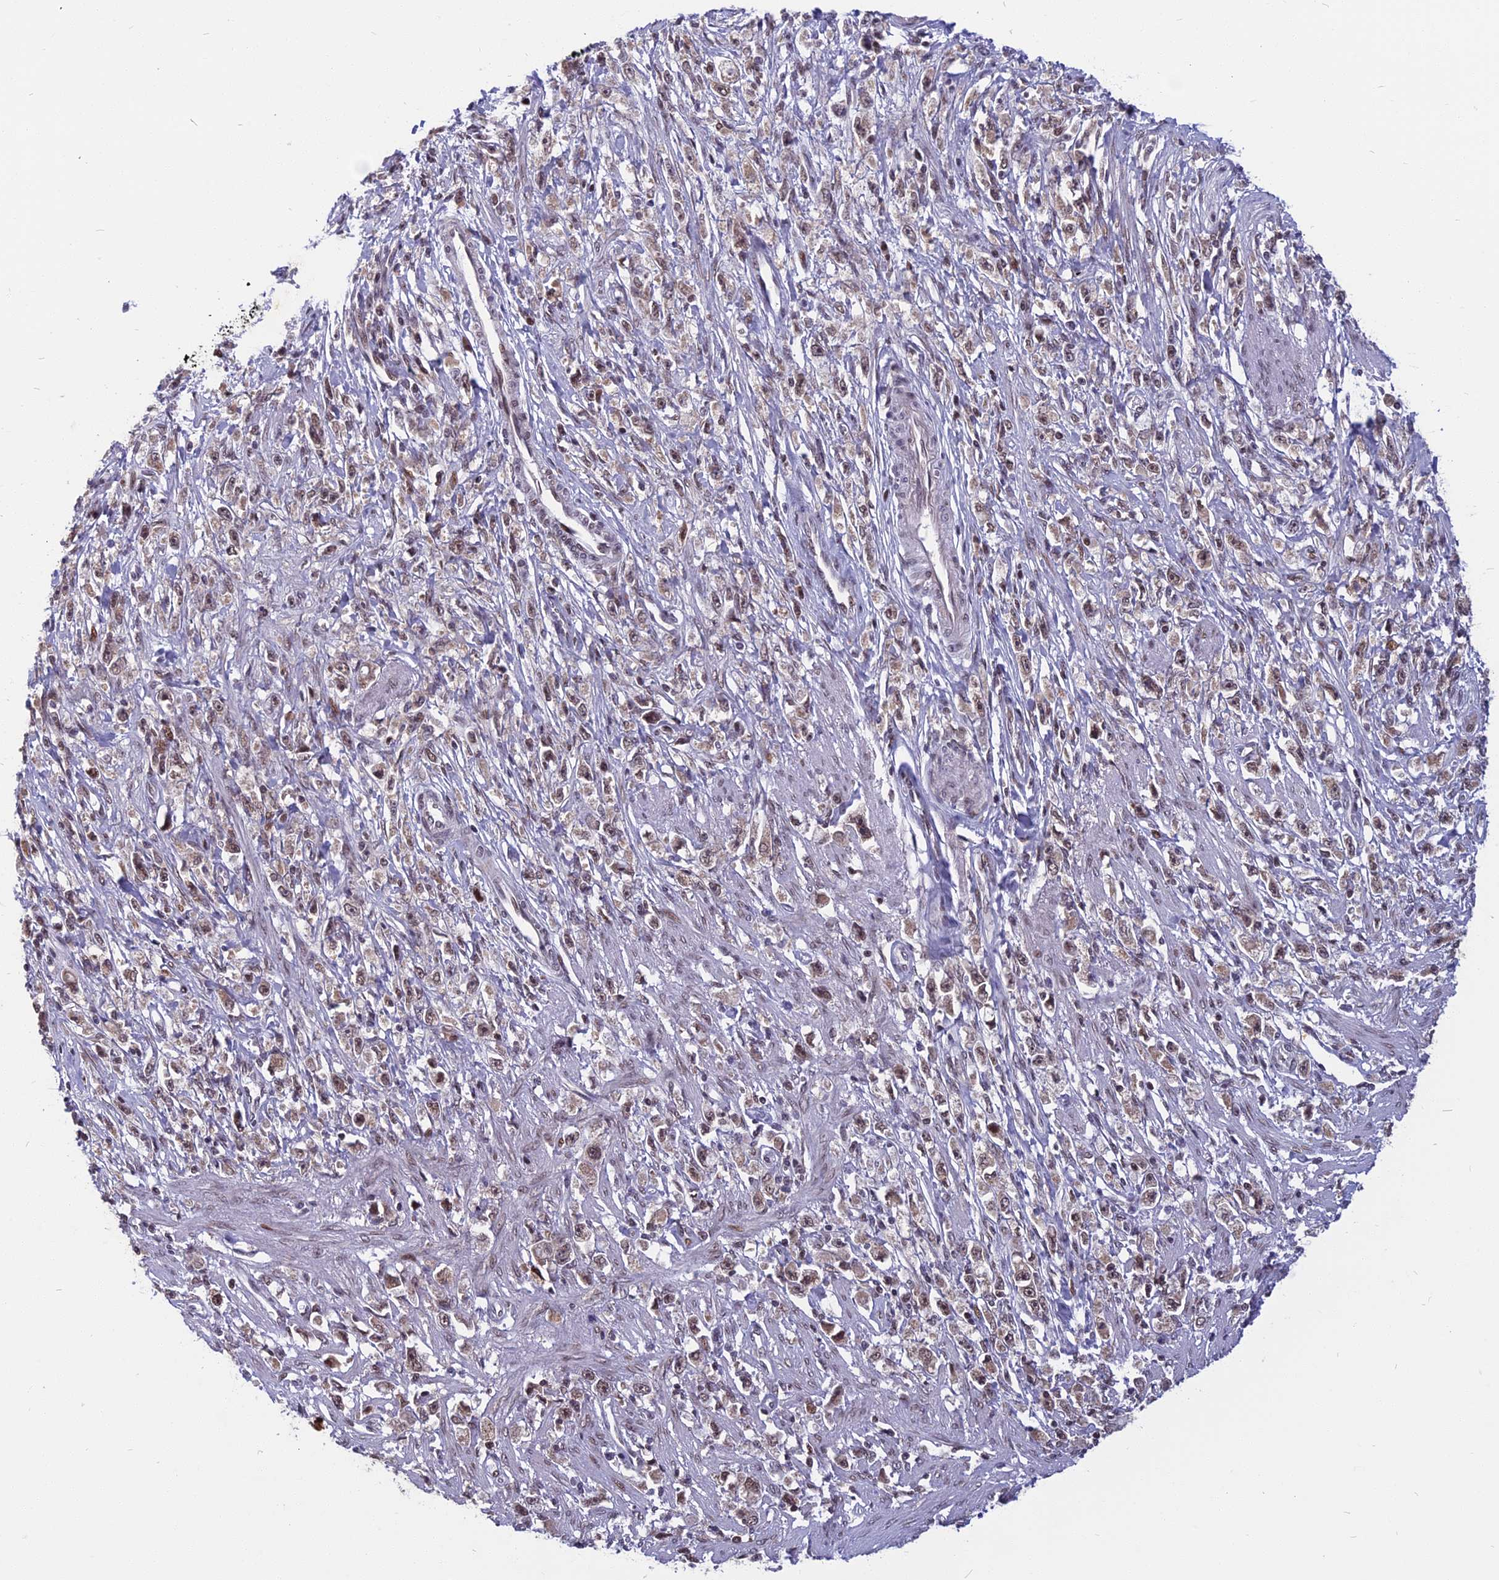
{"staining": {"intensity": "weak", "quantity": ">75%", "location": "nuclear"}, "tissue": "stomach cancer", "cell_type": "Tumor cells", "image_type": "cancer", "snomed": [{"axis": "morphology", "description": "Adenocarcinoma, NOS"}, {"axis": "topography", "description": "Stomach"}], "caption": "Immunohistochemistry staining of stomach cancer (adenocarcinoma), which demonstrates low levels of weak nuclear staining in approximately >75% of tumor cells indicating weak nuclear protein expression. The staining was performed using DAB (3,3'-diaminobenzidine) (brown) for protein detection and nuclei were counterstained in hematoxylin (blue).", "gene": "CDC7", "patient": {"sex": "female", "age": 59}}